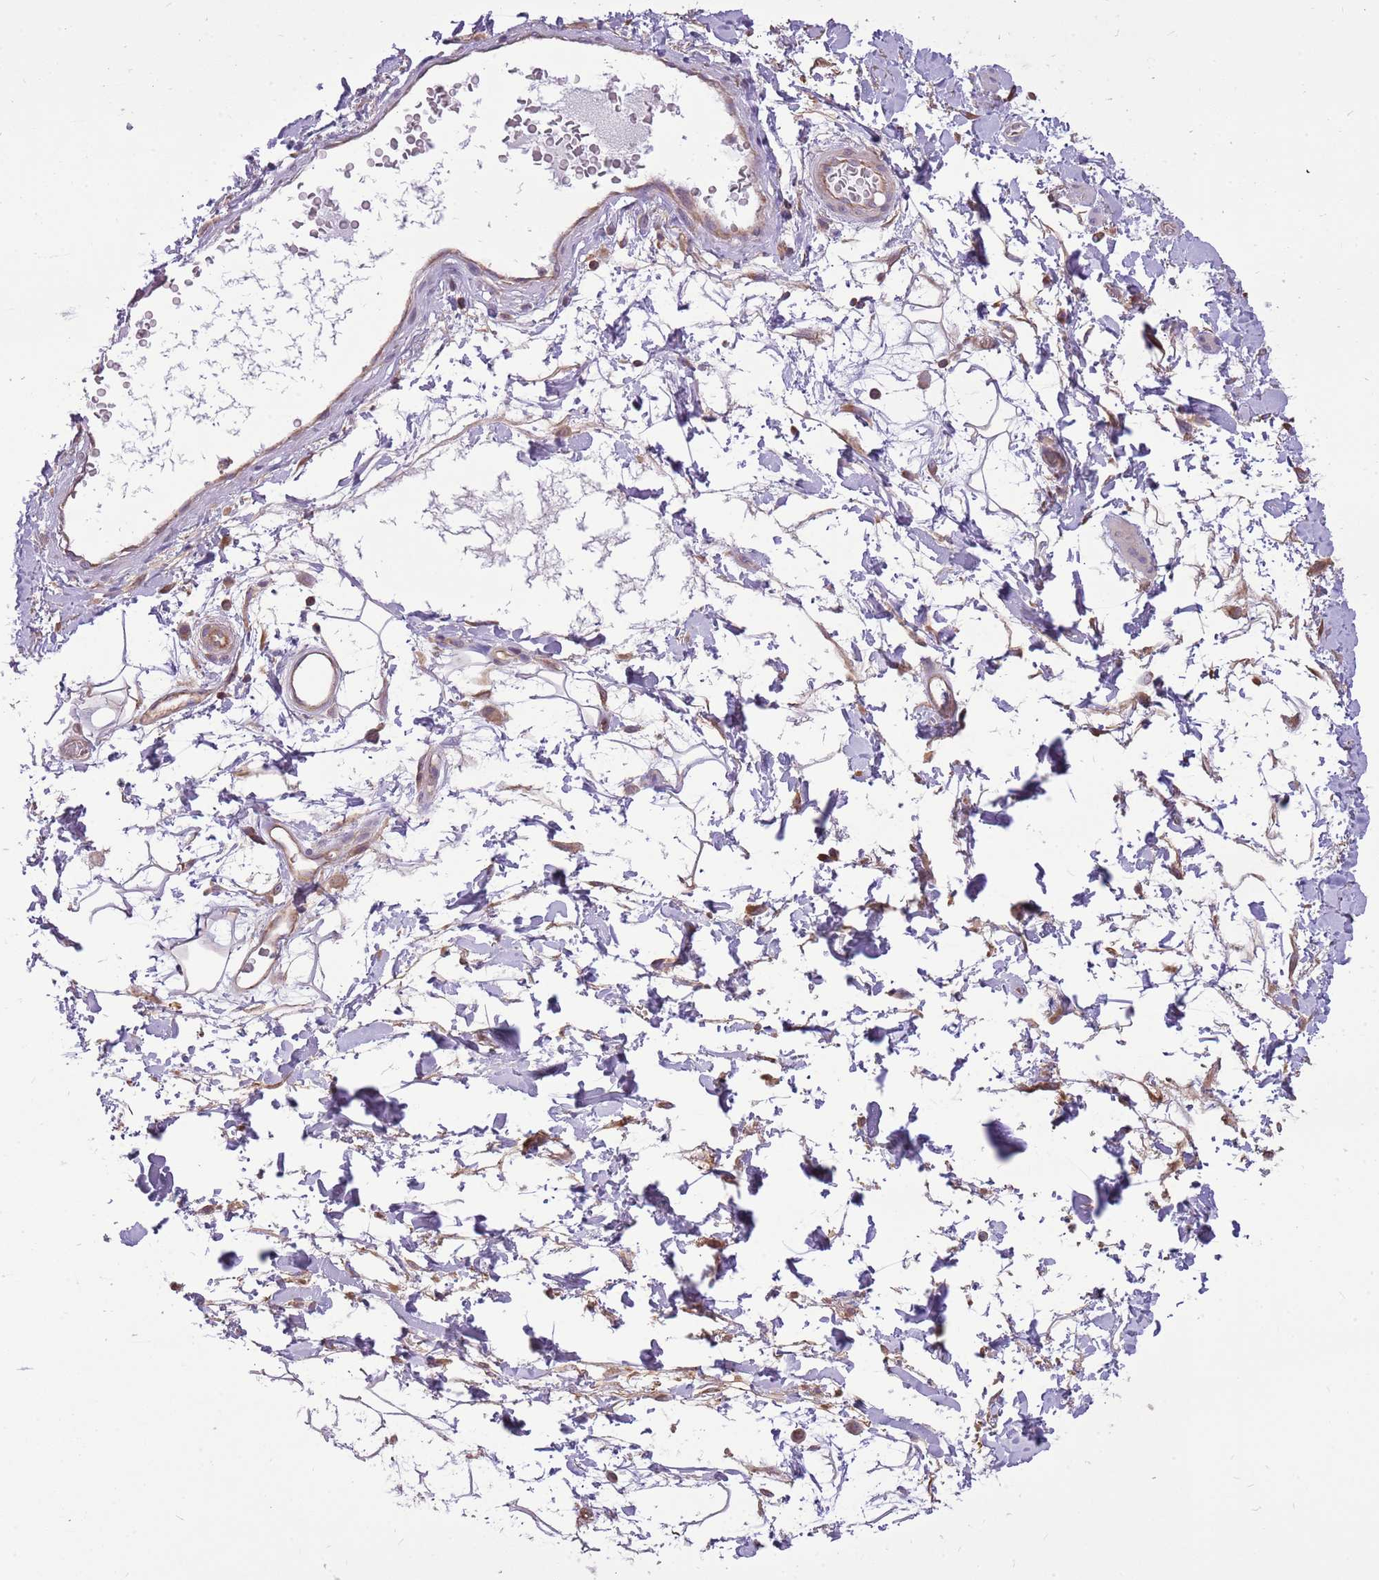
{"staining": {"intensity": "weak", "quantity": ">75%", "location": "cytoplasmic/membranous"}, "tissue": "adipose tissue", "cell_type": "Adipocytes", "image_type": "normal", "snomed": [{"axis": "morphology", "description": "Normal tissue, NOS"}, {"axis": "morphology", "description": "Adenocarcinoma, NOS"}, {"axis": "topography", "description": "Rectum"}, {"axis": "topography", "description": "Vagina"}, {"axis": "topography", "description": "Peripheral nerve tissue"}], "caption": "Immunohistochemistry micrograph of unremarkable human adipose tissue stained for a protein (brown), which reveals low levels of weak cytoplasmic/membranous positivity in approximately >75% of adipocytes.", "gene": "WASHC4", "patient": {"sex": "female", "age": 71}}